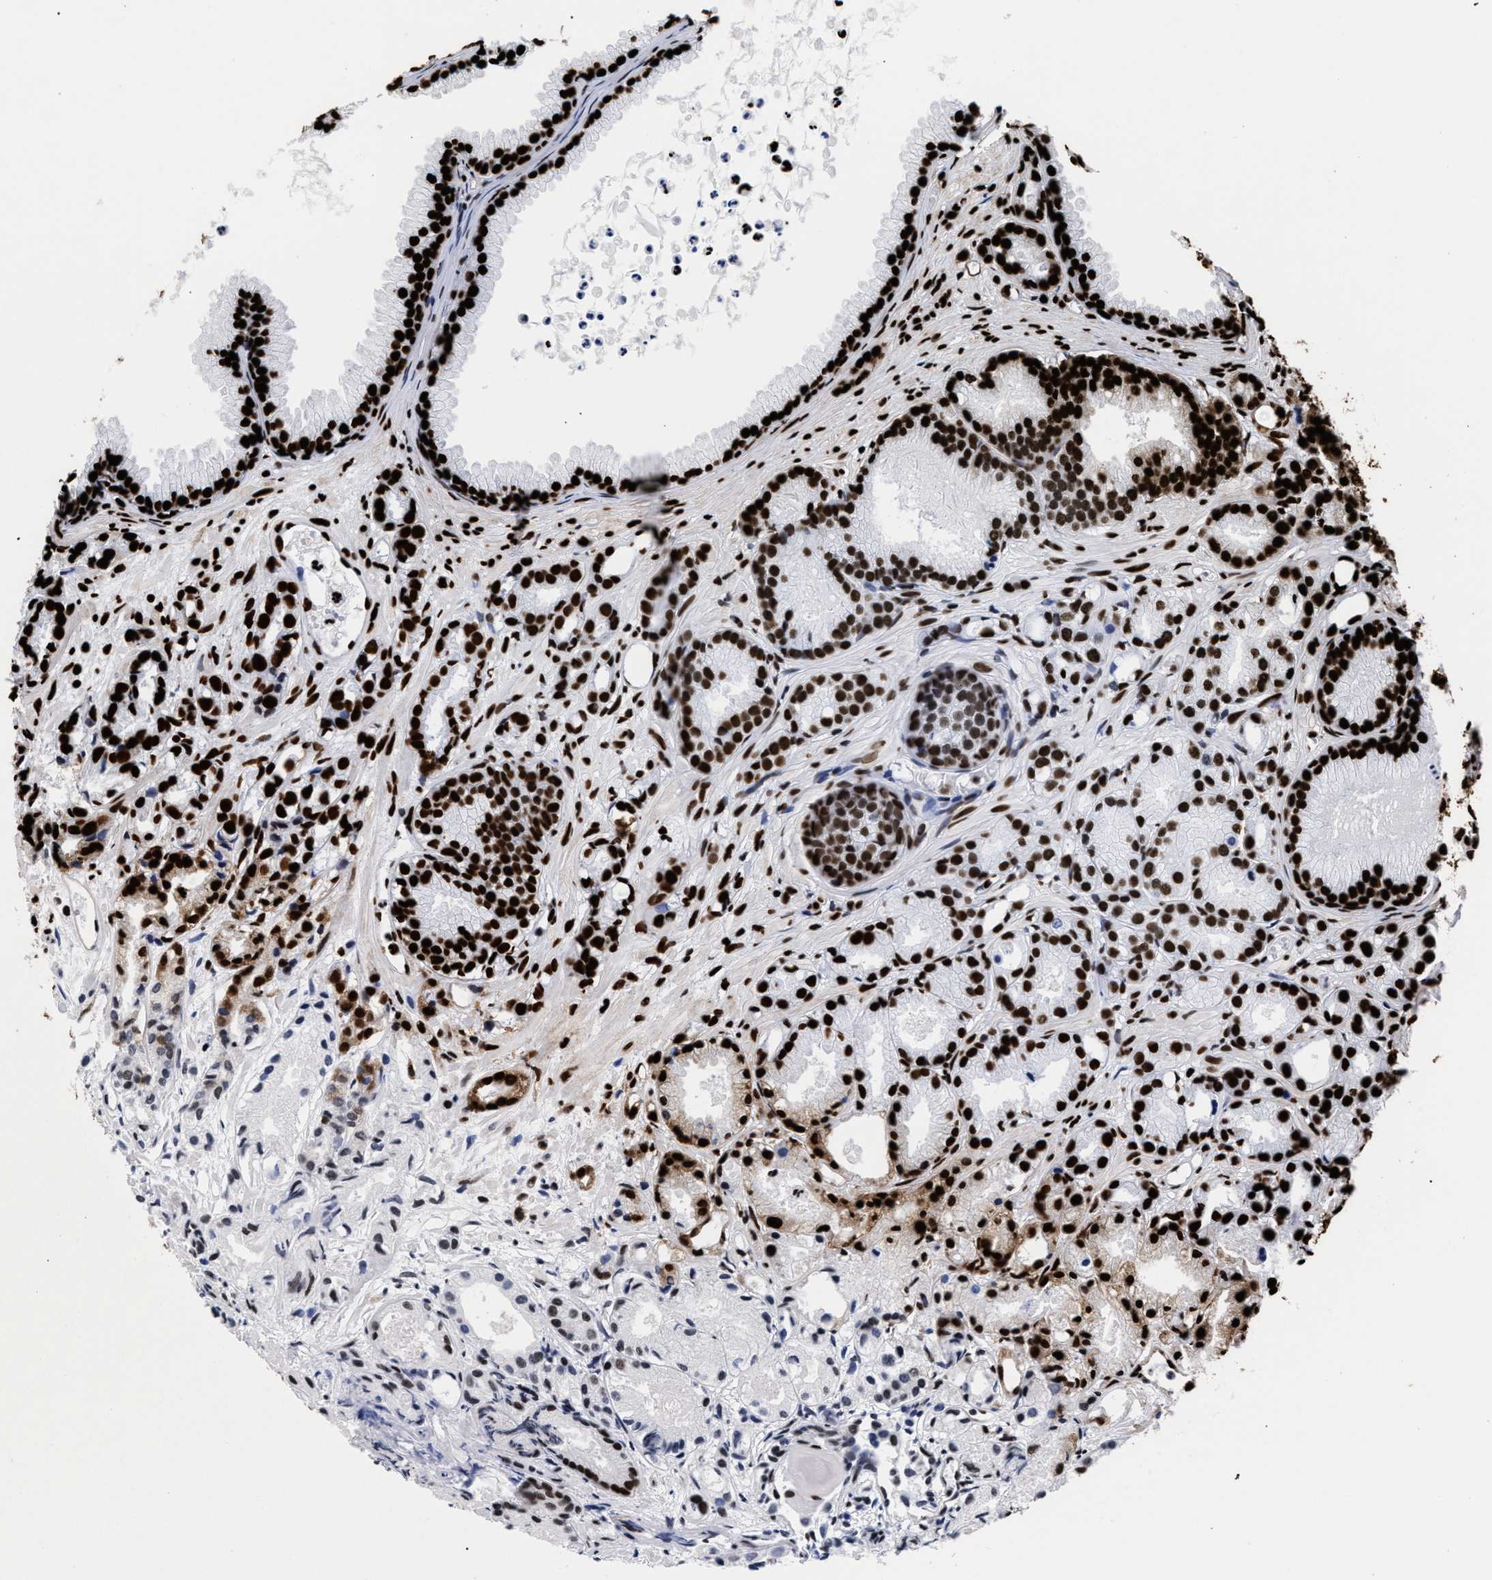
{"staining": {"intensity": "strong", "quantity": ">75%", "location": "nuclear"}, "tissue": "prostate cancer", "cell_type": "Tumor cells", "image_type": "cancer", "snomed": [{"axis": "morphology", "description": "Adenocarcinoma, Low grade"}, {"axis": "topography", "description": "Prostate"}], "caption": "Prostate cancer stained with DAB immunohistochemistry (IHC) displays high levels of strong nuclear expression in approximately >75% of tumor cells.", "gene": "HNRNPA1", "patient": {"sex": "male", "age": 72}}